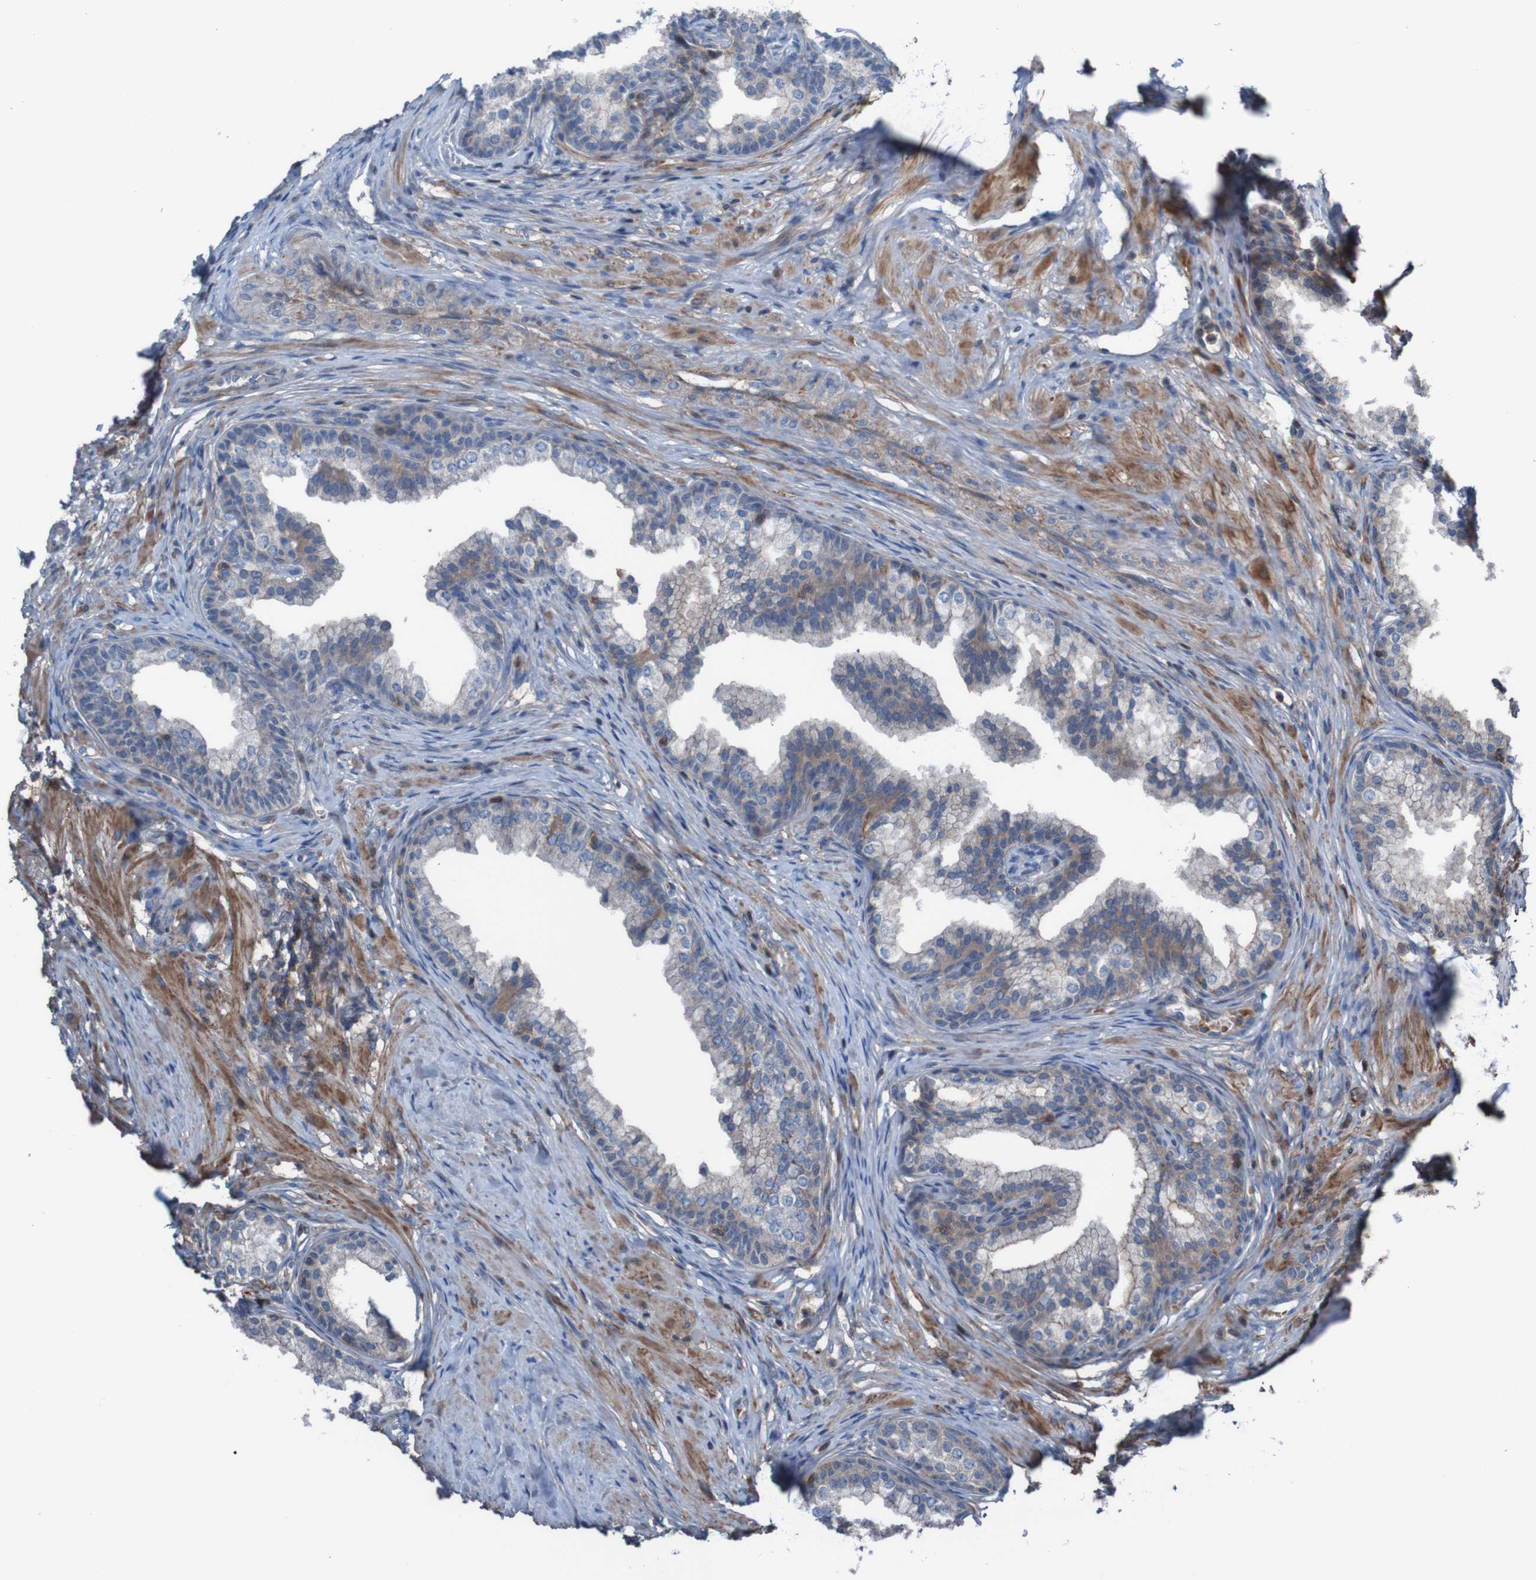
{"staining": {"intensity": "weak", "quantity": "25%-75%", "location": "cytoplasmic/membranous"}, "tissue": "prostate", "cell_type": "Glandular cells", "image_type": "normal", "snomed": [{"axis": "morphology", "description": "Normal tissue, NOS"}, {"axis": "morphology", "description": "Urothelial carcinoma, Low grade"}, {"axis": "topography", "description": "Urinary bladder"}, {"axis": "topography", "description": "Prostate"}], "caption": "High-power microscopy captured an immunohistochemistry photomicrograph of normal prostate, revealing weak cytoplasmic/membranous staining in approximately 25%-75% of glandular cells.", "gene": "PDGFB", "patient": {"sex": "male", "age": 60}}